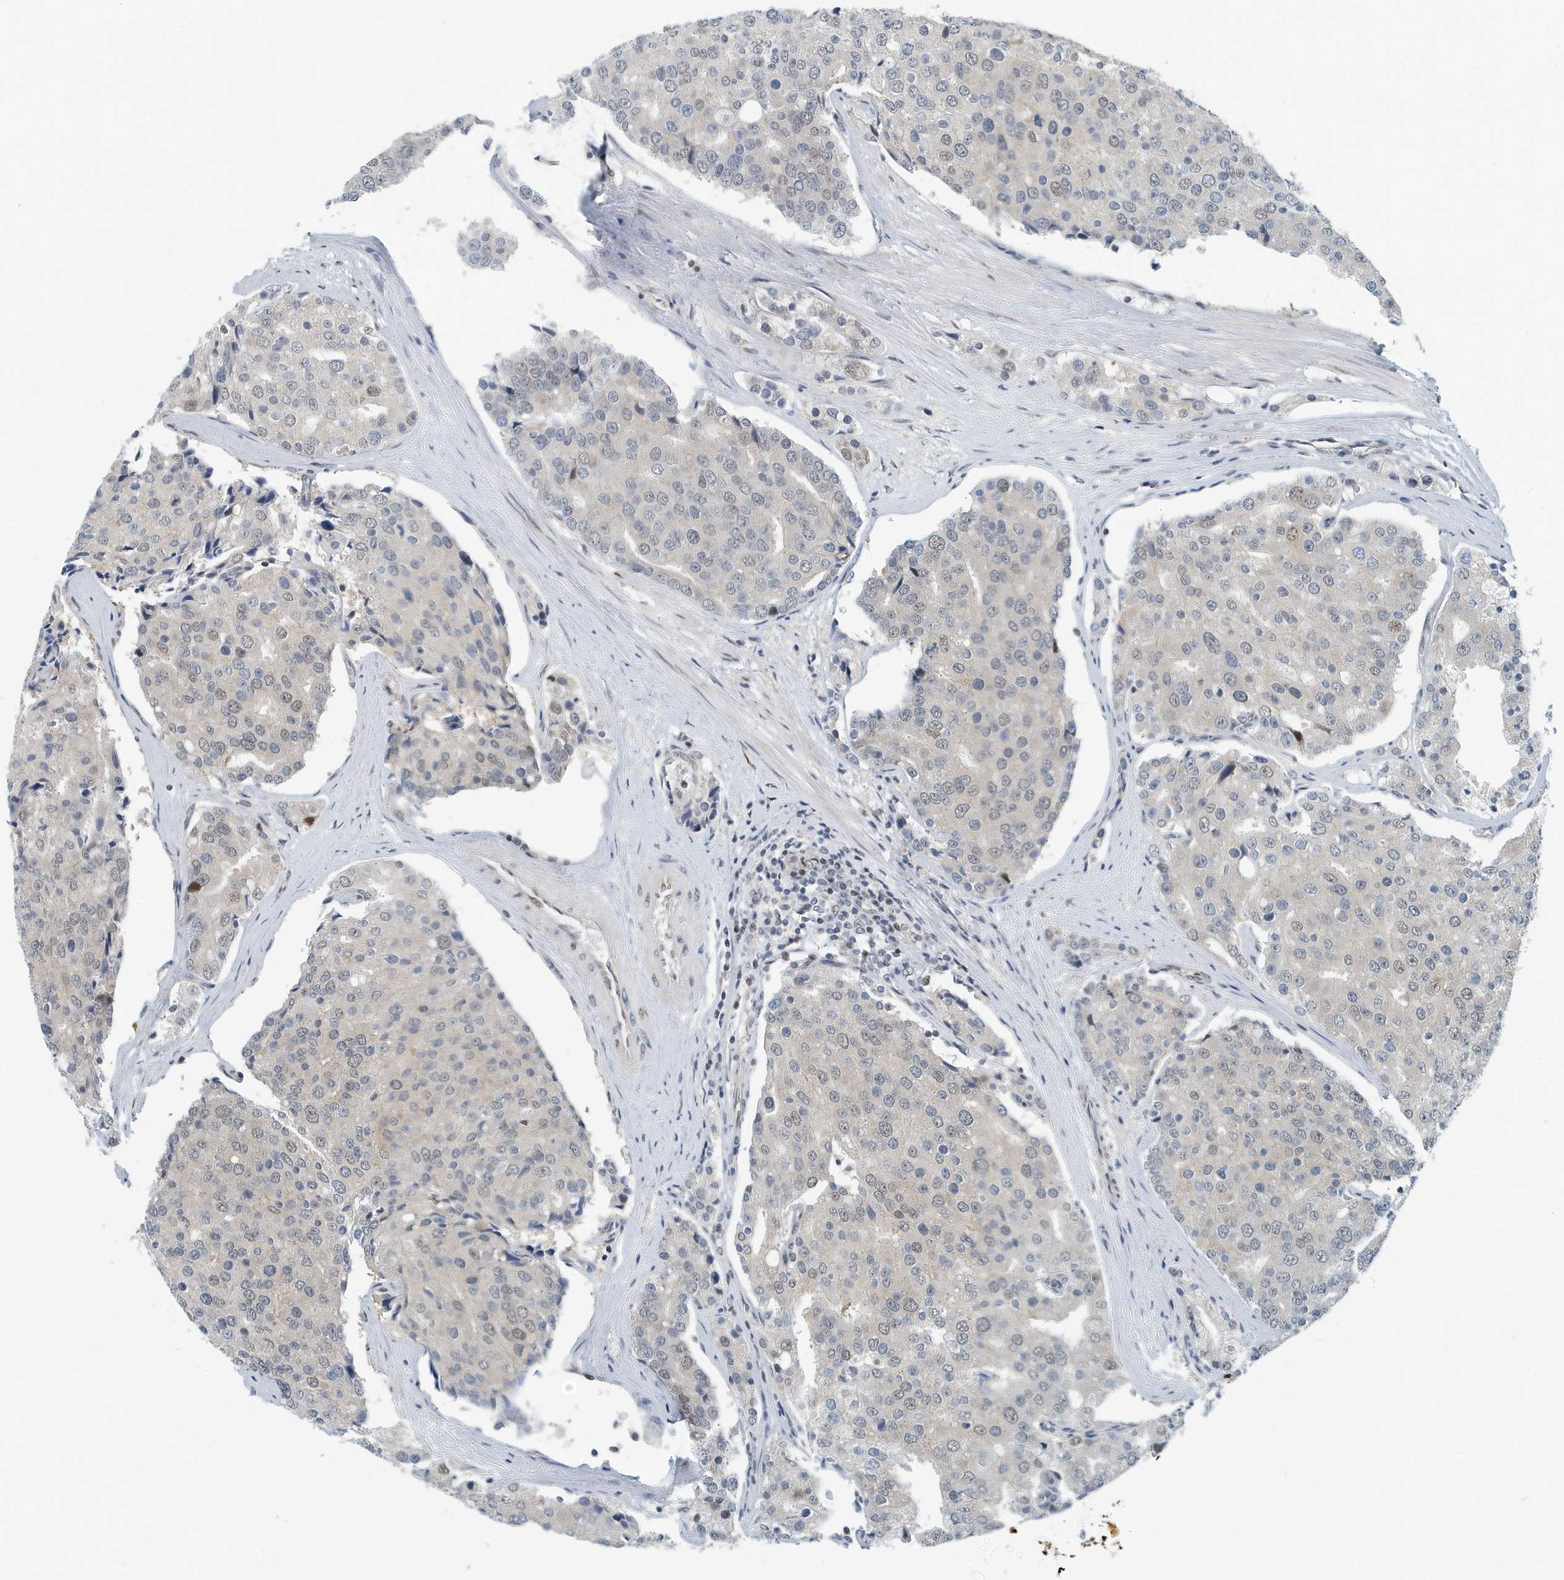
{"staining": {"intensity": "weak", "quantity": "25%-75%", "location": "nuclear"}, "tissue": "prostate cancer", "cell_type": "Tumor cells", "image_type": "cancer", "snomed": [{"axis": "morphology", "description": "Adenocarcinoma, High grade"}, {"axis": "topography", "description": "Prostate"}], "caption": "Immunohistochemistry (IHC) histopathology image of prostate cancer stained for a protein (brown), which displays low levels of weak nuclear positivity in about 25%-75% of tumor cells.", "gene": "KIF15", "patient": {"sex": "male", "age": 50}}